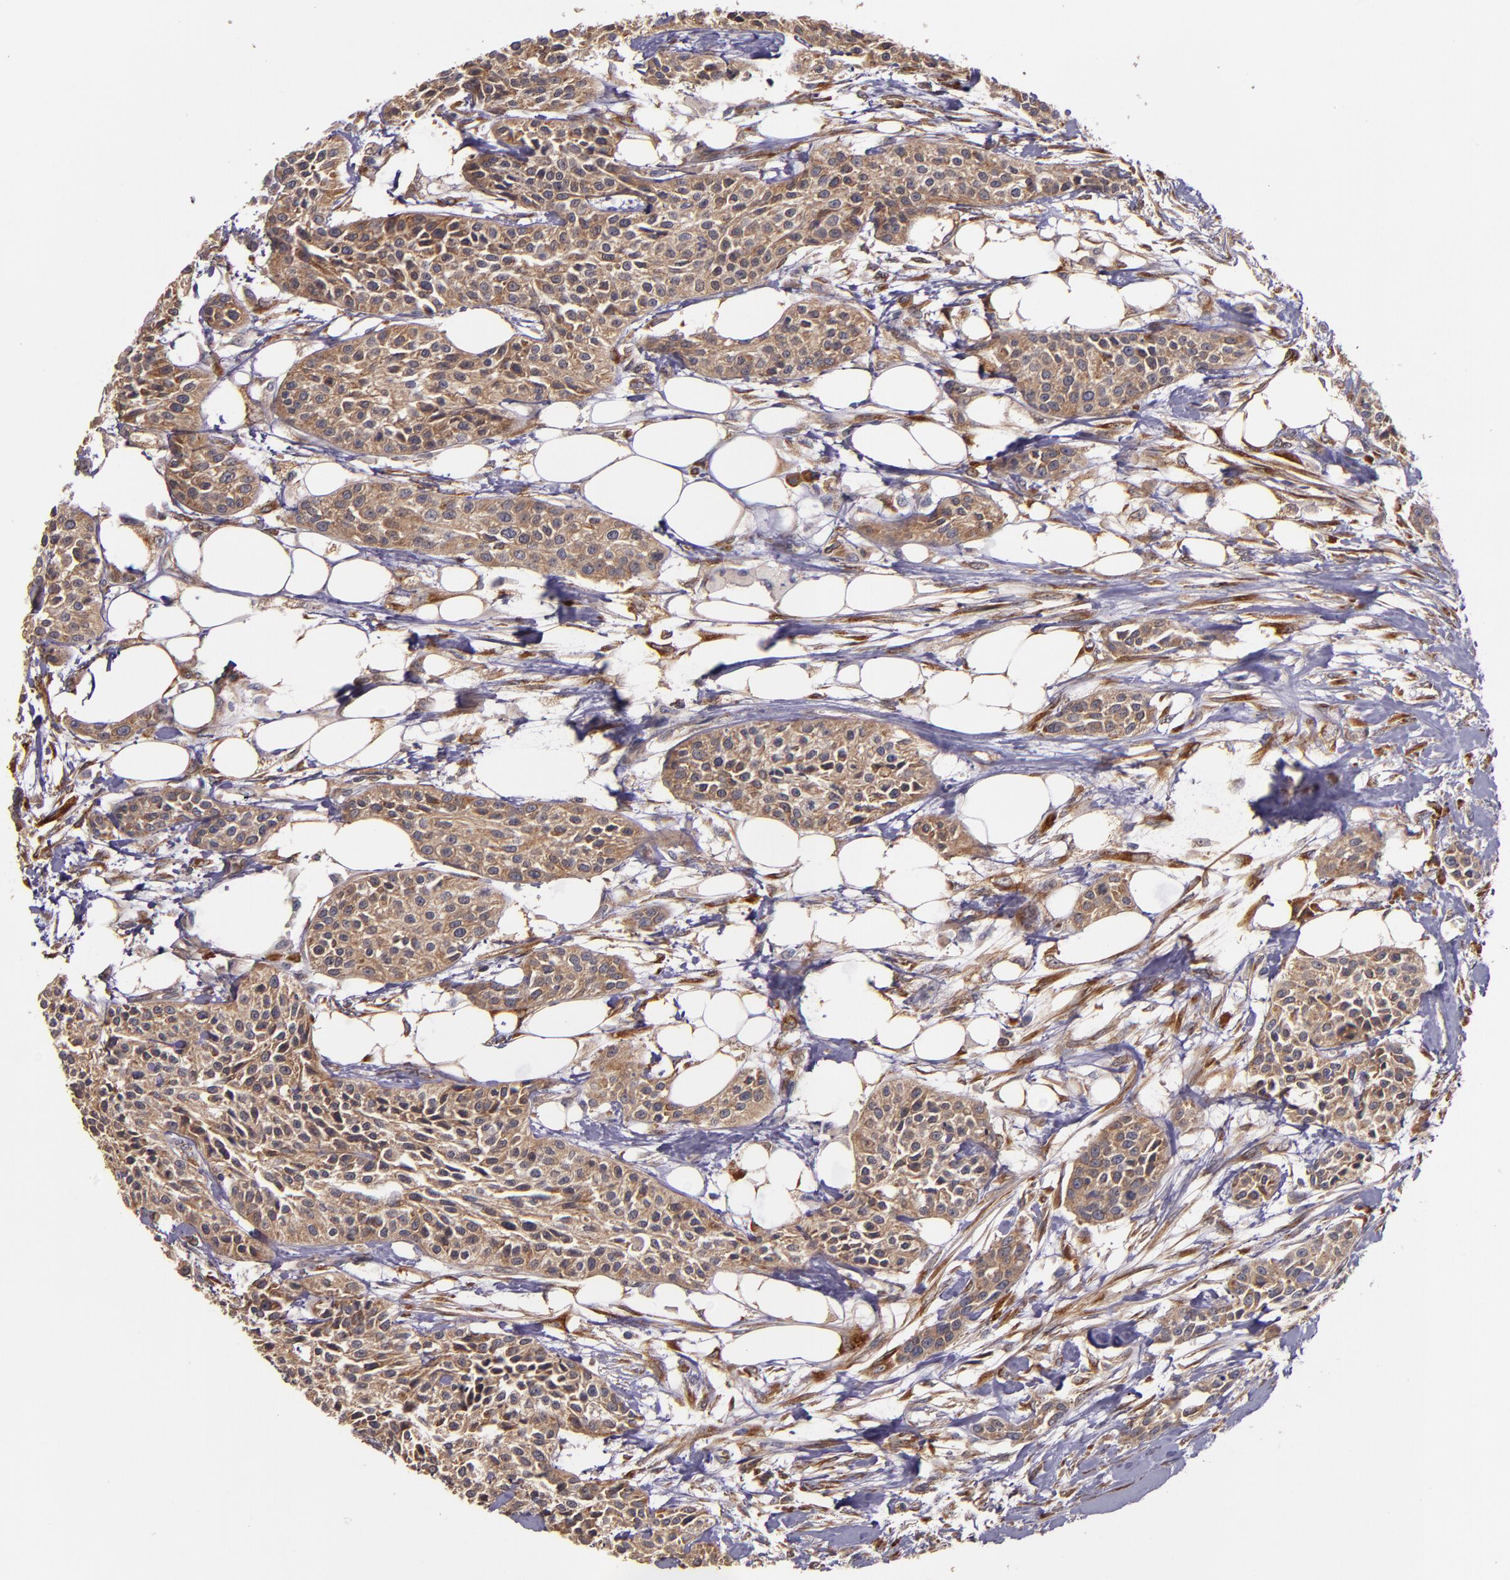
{"staining": {"intensity": "moderate", "quantity": ">75%", "location": "cytoplasmic/membranous"}, "tissue": "urothelial cancer", "cell_type": "Tumor cells", "image_type": "cancer", "snomed": [{"axis": "morphology", "description": "Urothelial carcinoma, High grade"}, {"axis": "topography", "description": "Urinary bladder"}], "caption": "Tumor cells show medium levels of moderate cytoplasmic/membranous positivity in approximately >75% of cells in urothelial carcinoma (high-grade).", "gene": "PRAF2", "patient": {"sex": "male", "age": 56}}